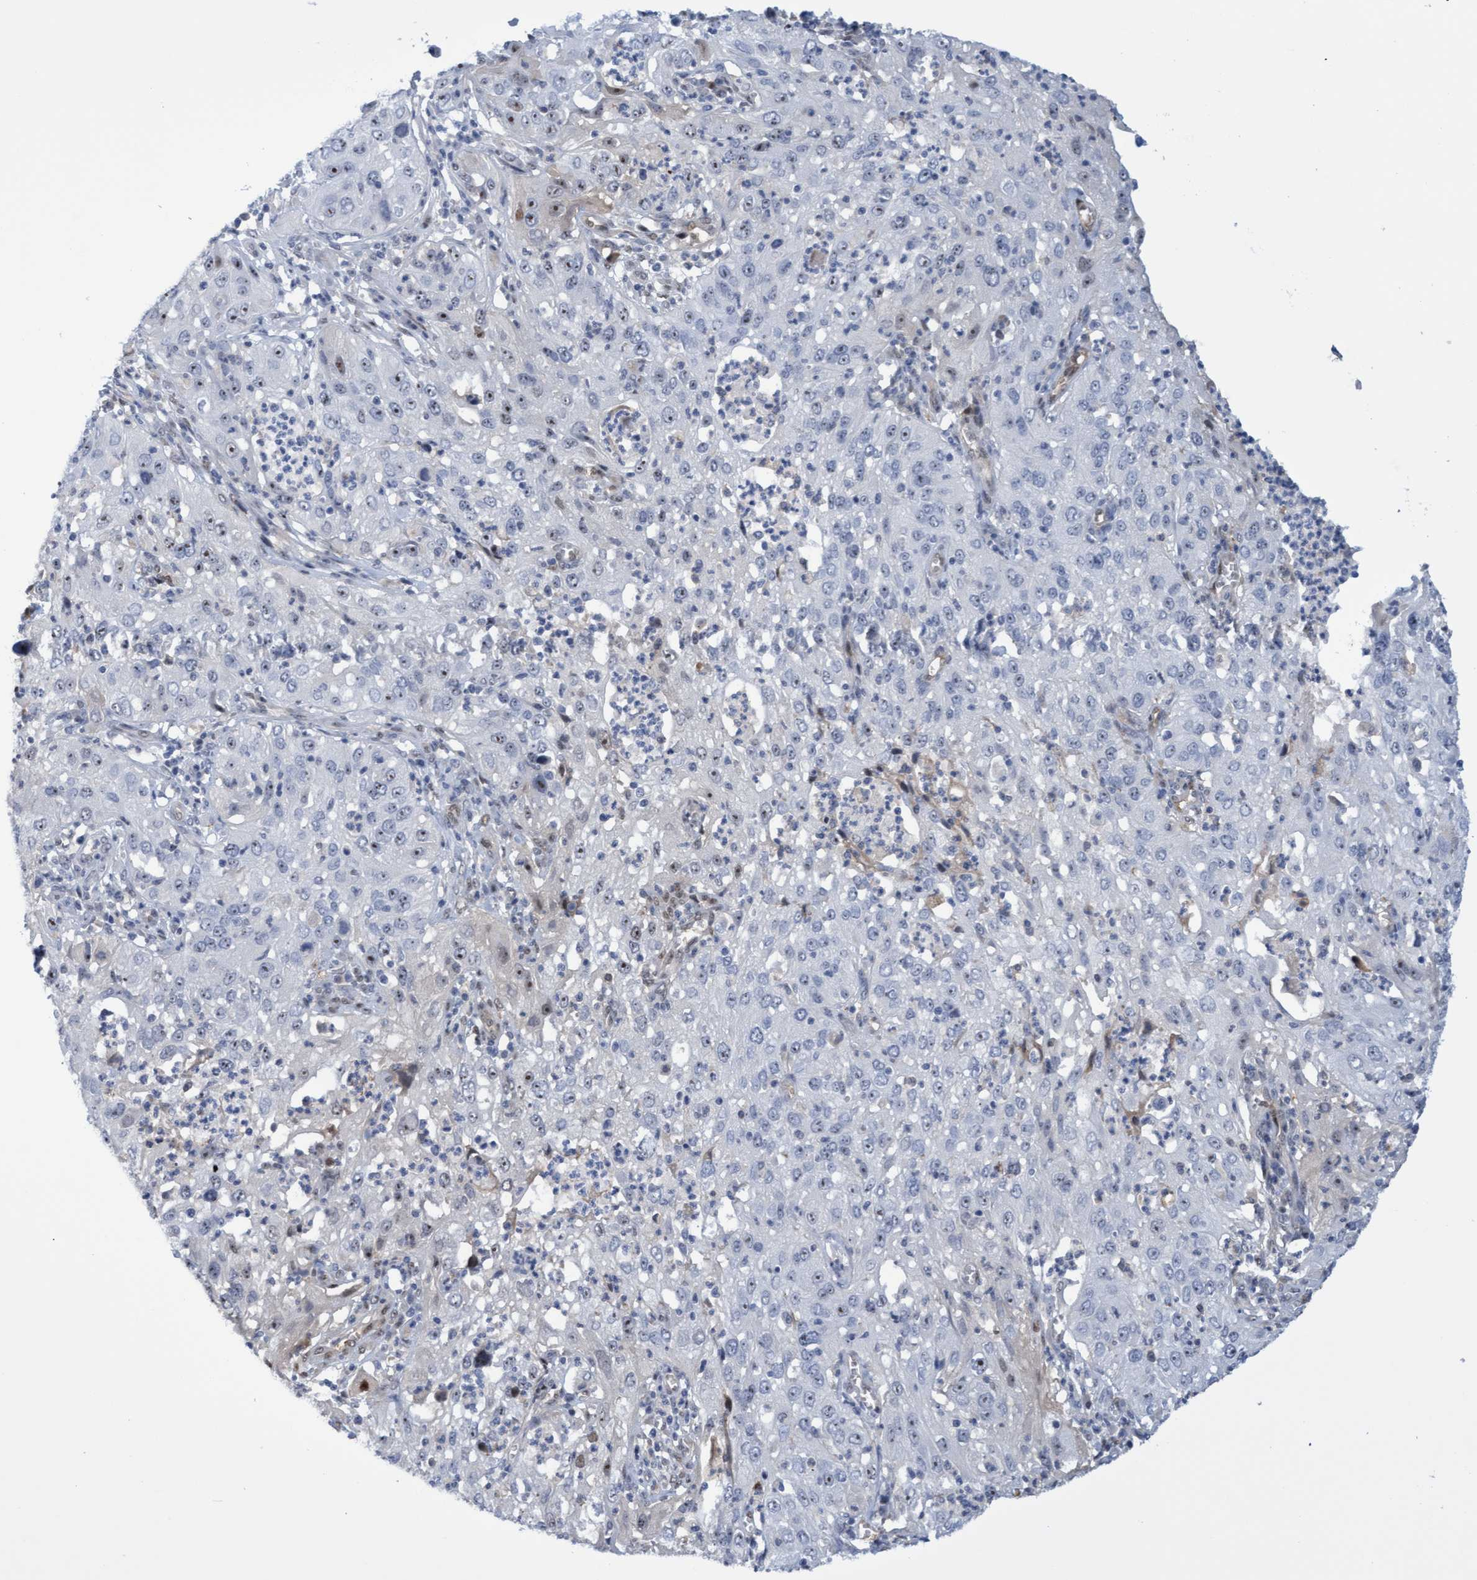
{"staining": {"intensity": "weak", "quantity": "25%-75%", "location": "nuclear"}, "tissue": "cervical cancer", "cell_type": "Tumor cells", "image_type": "cancer", "snomed": [{"axis": "morphology", "description": "Squamous cell carcinoma, NOS"}, {"axis": "topography", "description": "Cervix"}], "caption": "A histopathology image showing weak nuclear staining in about 25%-75% of tumor cells in cervical squamous cell carcinoma, as visualized by brown immunohistochemical staining.", "gene": "PINX1", "patient": {"sex": "female", "age": 32}}